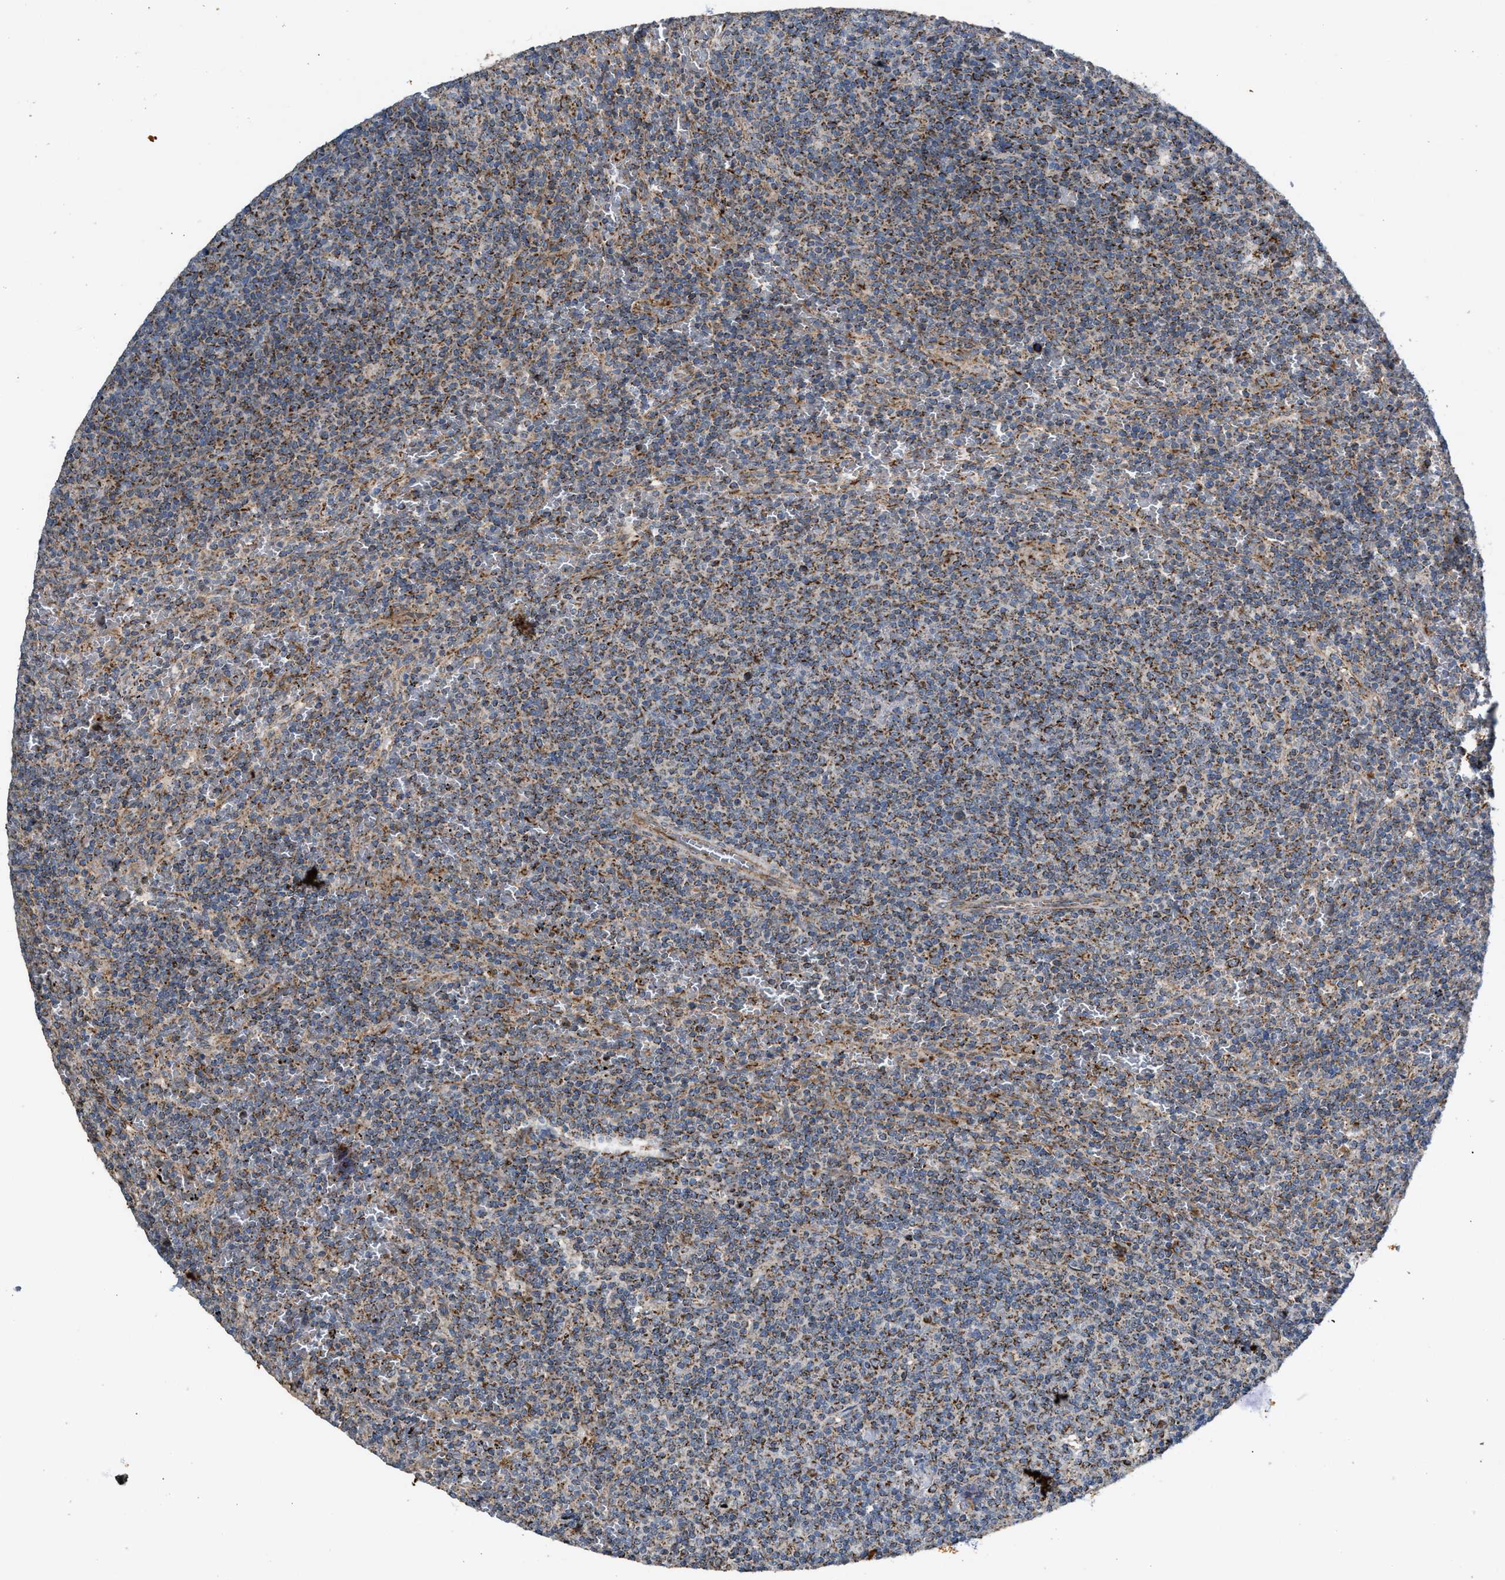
{"staining": {"intensity": "moderate", "quantity": ">75%", "location": "cytoplasmic/membranous"}, "tissue": "lymphoma", "cell_type": "Tumor cells", "image_type": "cancer", "snomed": [{"axis": "morphology", "description": "Malignant lymphoma, non-Hodgkin's type, Low grade"}, {"axis": "topography", "description": "Spleen"}], "caption": "Tumor cells display medium levels of moderate cytoplasmic/membranous positivity in about >75% of cells in lymphoma.", "gene": "TACO1", "patient": {"sex": "female", "age": 19}}